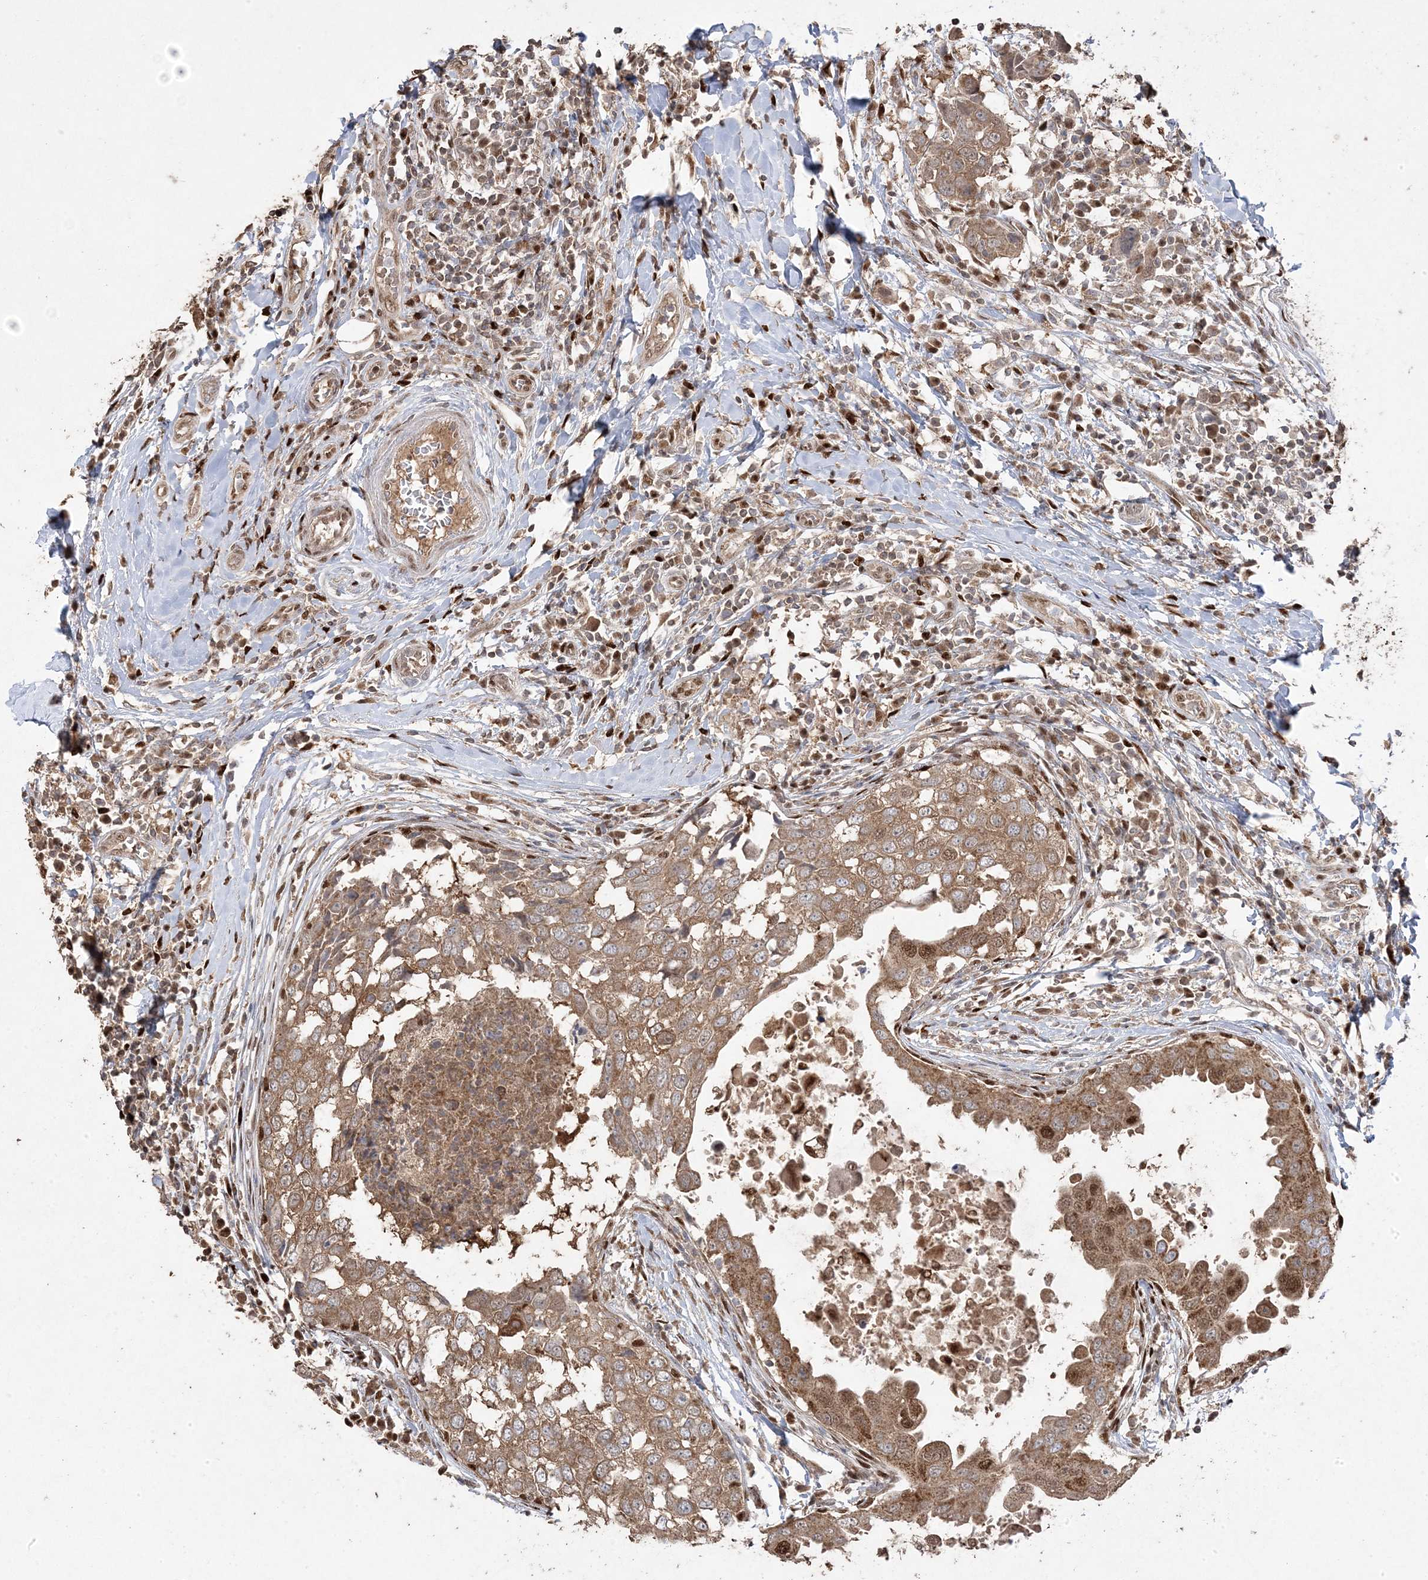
{"staining": {"intensity": "moderate", "quantity": ">75%", "location": "cytoplasmic/membranous"}, "tissue": "breast cancer", "cell_type": "Tumor cells", "image_type": "cancer", "snomed": [{"axis": "morphology", "description": "Duct carcinoma"}, {"axis": "topography", "description": "Breast"}], "caption": "DAB (3,3'-diaminobenzidine) immunohistochemical staining of infiltrating ductal carcinoma (breast) reveals moderate cytoplasmic/membranous protein positivity in about >75% of tumor cells. (Stains: DAB (3,3'-diaminobenzidine) in brown, nuclei in blue, Microscopy: brightfield microscopy at high magnification).", "gene": "PPOX", "patient": {"sex": "female", "age": 27}}